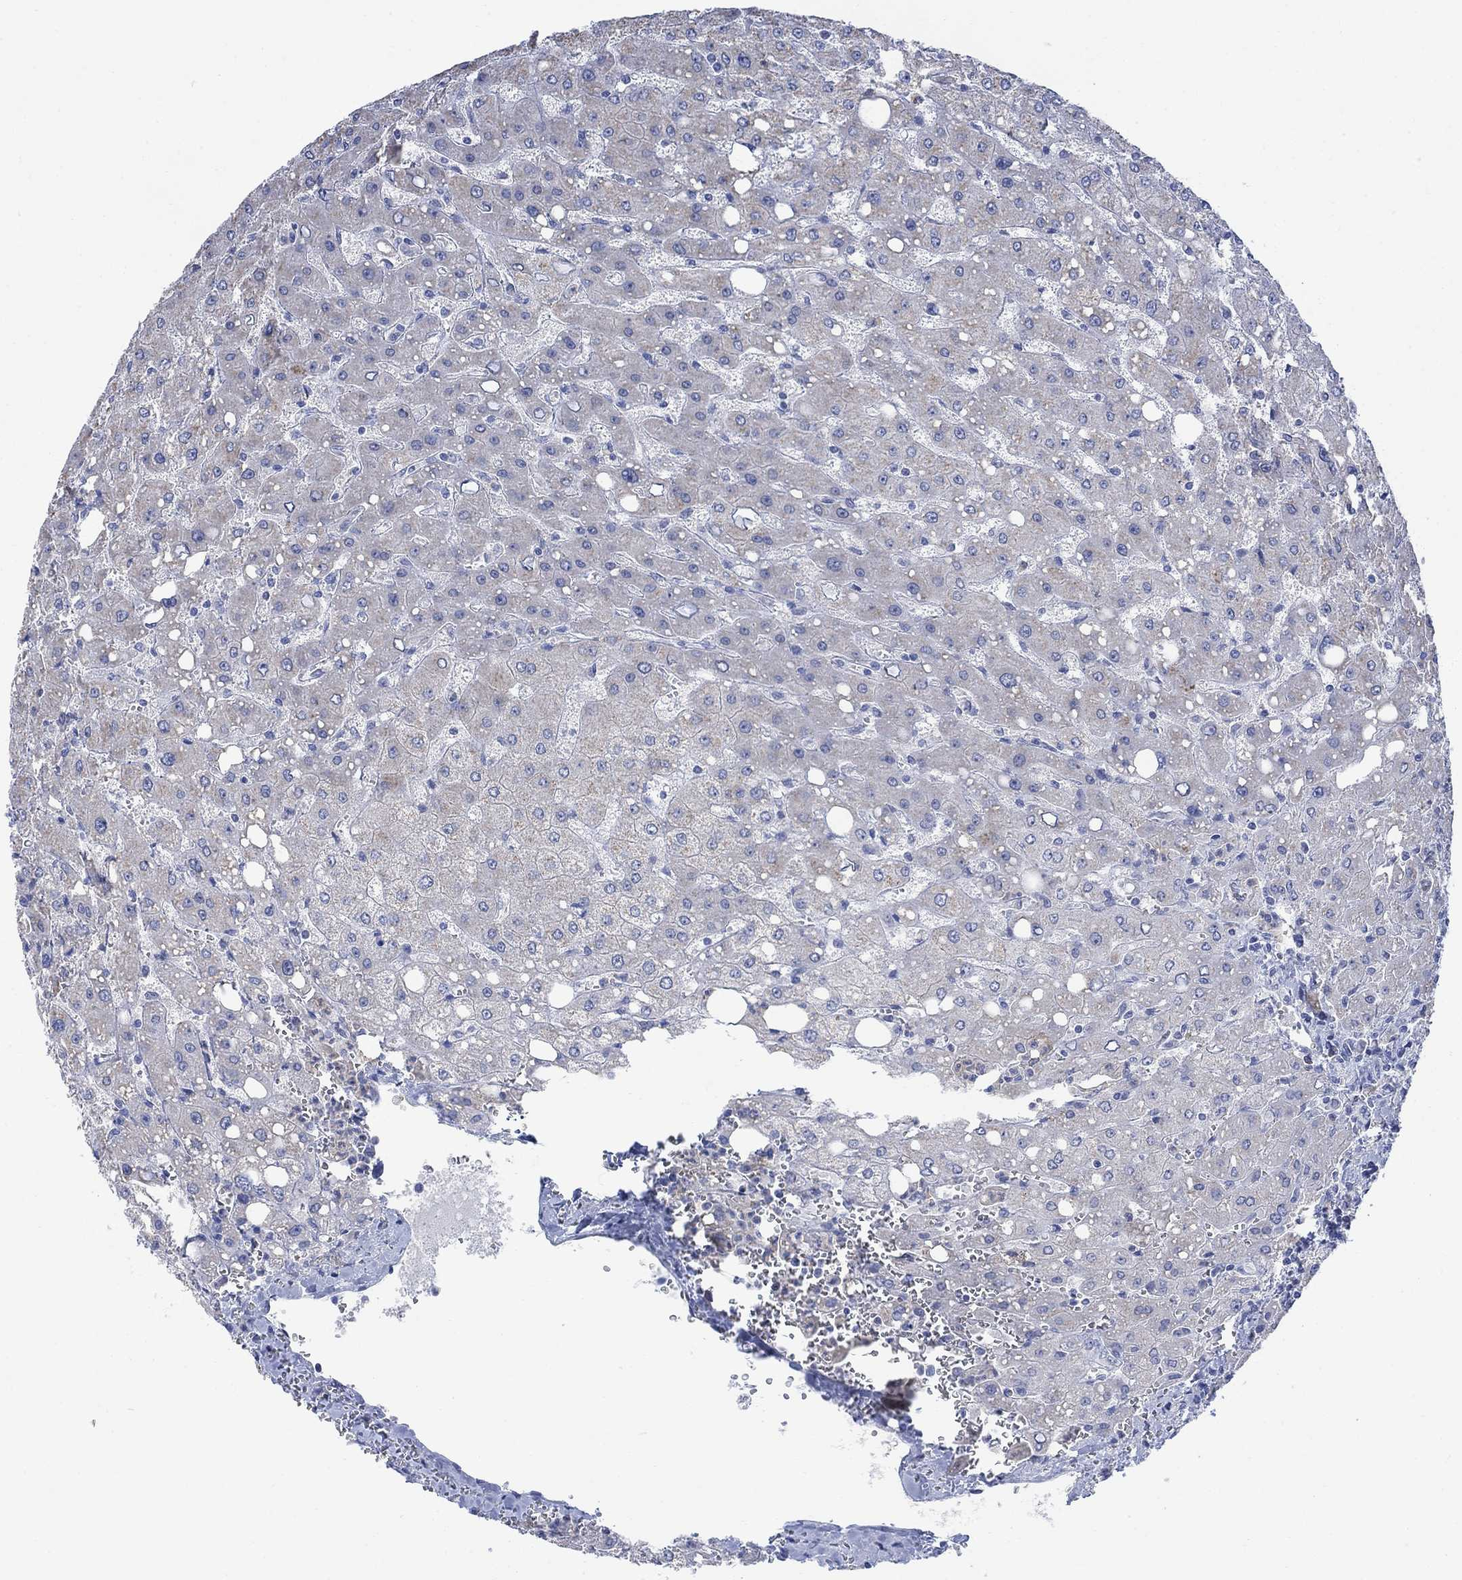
{"staining": {"intensity": "negative", "quantity": "none", "location": "none"}, "tissue": "liver", "cell_type": "Cholangiocytes", "image_type": "normal", "snomed": [{"axis": "morphology", "description": "Normal tissue, NOS"}, {"axis": "topography", "description": "Liver"}], "caption": "This photomicrograph is of benign liver stained with immunohistochemistry (IHC) to label a protein in brown with the nuclei are counter-stained blue. There is no expression in cholangiocytes. (DAB immunohistochemistry (IHC) with hematoxylin counter stain).", "gene": "FBP2", "patient": {"sex": "female", "age": 53}}